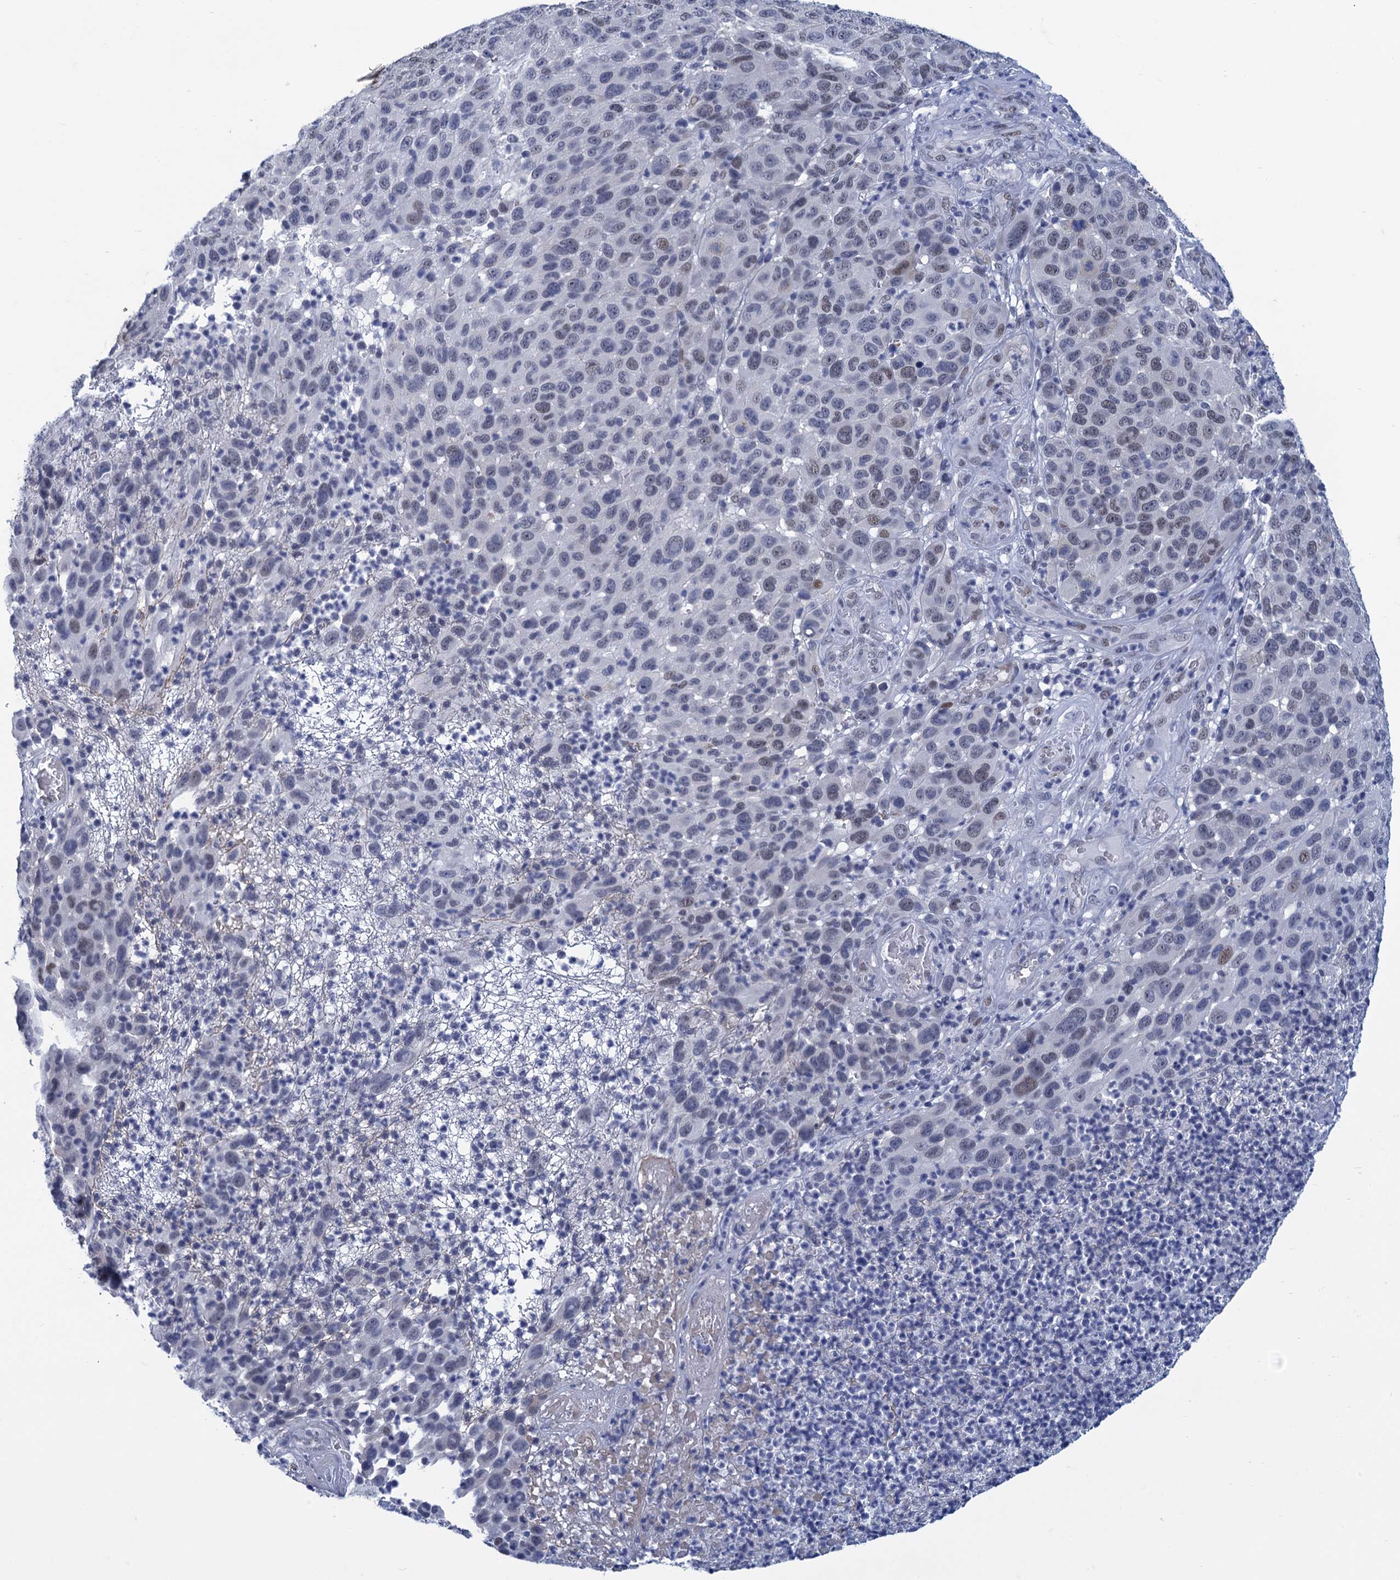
{"staining": {"intensity": "weak", "quantity": "<25%", "location": "nuclear"}, "tissue": "melanoma", "cell_type": "Tumor cells", "image_type": "cancer", "snomed": [{"axis": "morphology", "description": "Malignant melanoma, NOS"}, {"axis": "topography", "description": "Skin"}], "caption": "The image demonstrates no significant expression in tumor cells of melanoma.", "gene": "GINS3", "patient": {"sex": "male", "age": 49}}